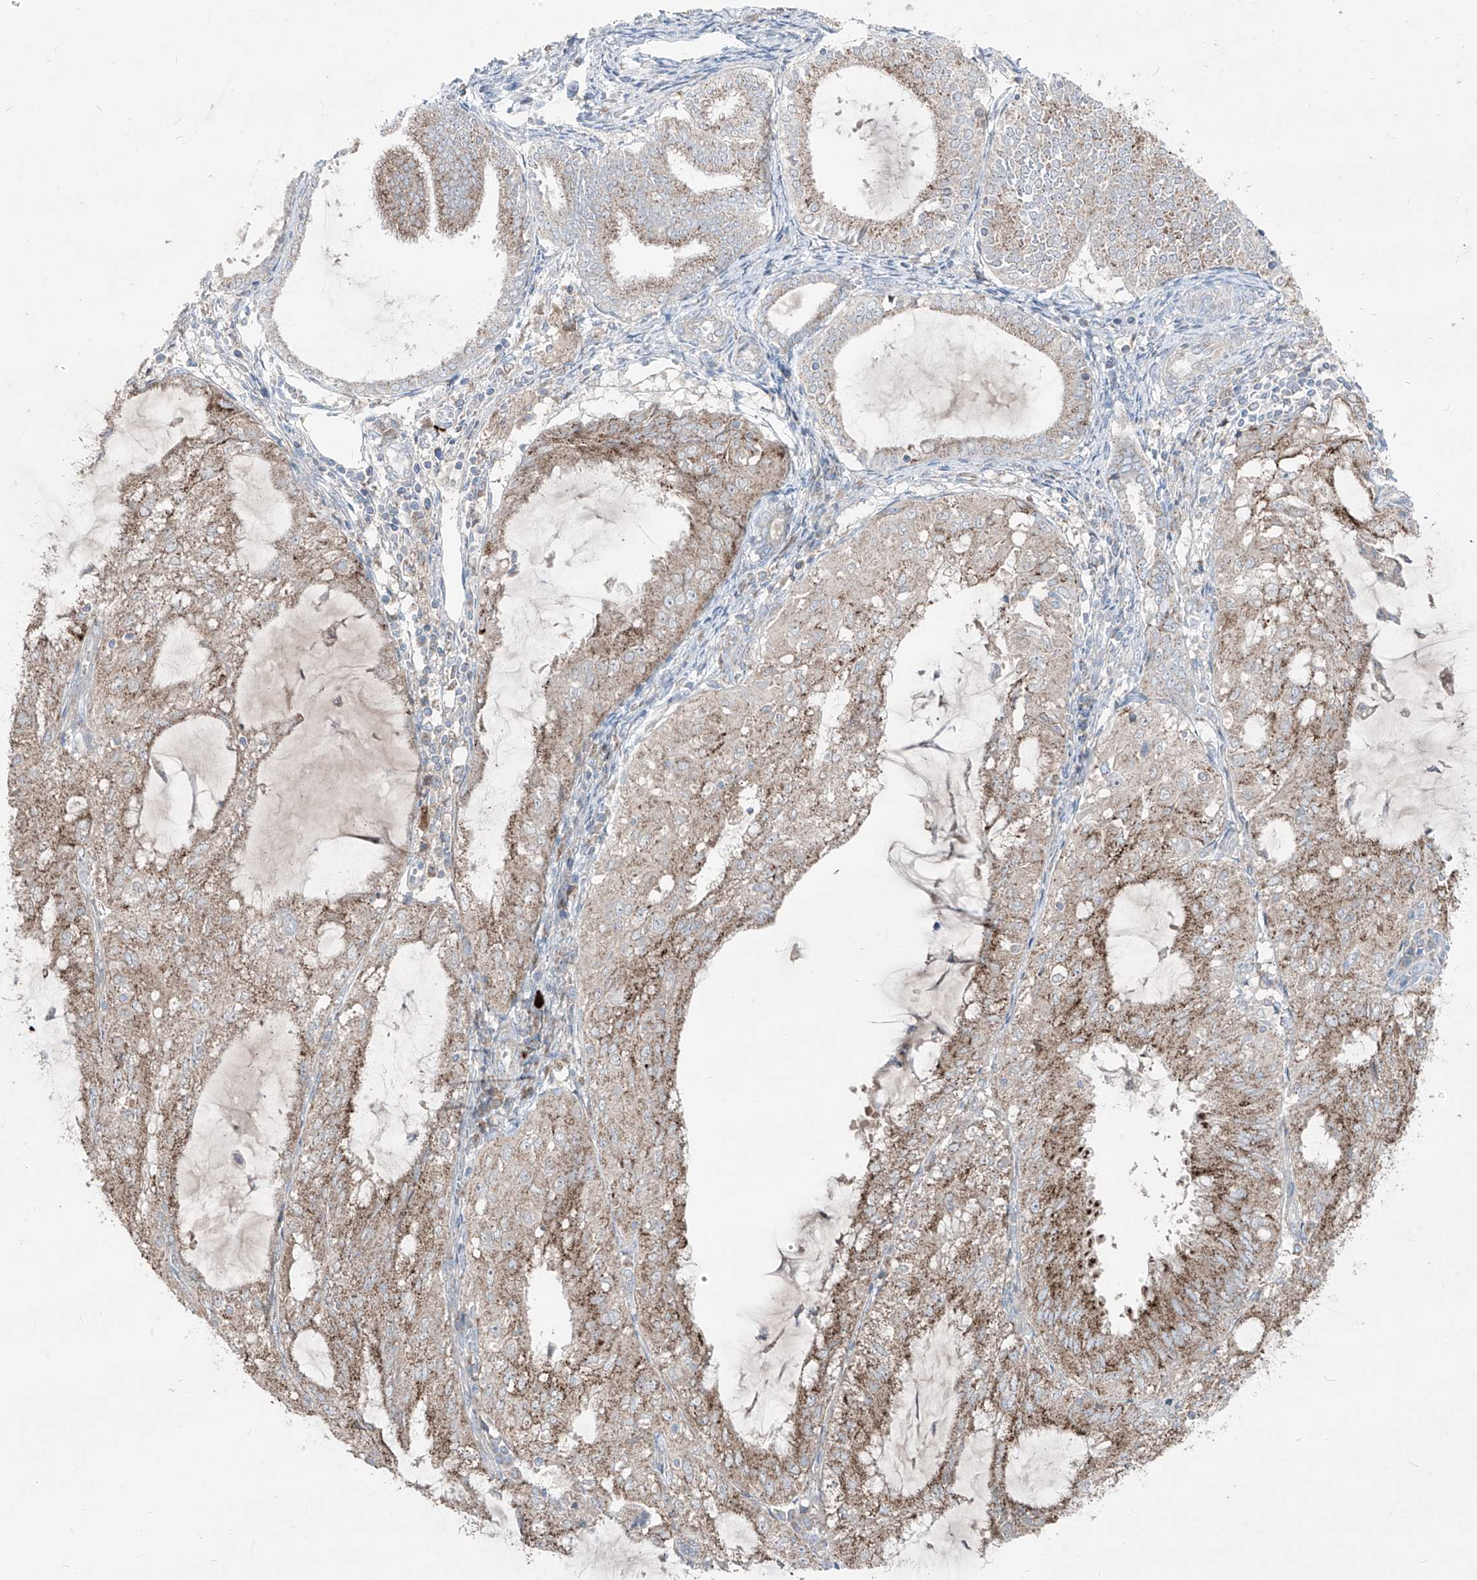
{"staining": {"intensity": "moderate", "quantity": "25%-75%", "location": "cytoplasmic/membranous"}, "tissue": "endometrial cancer", "cell_type": "Tumor cells", "image_type": "cancer", "snomed": [{"axis": "morphology", "description": "Adenocarcinoma, NOS"}, {"axis": "topography", "description": "Endometrium"}], "caption": "Immunohistochemical staining of endometrial cancer (adenocarcinoma) reveals moderate cytoplasmic/membranous protein expression in about 25%-75% of tumor cells.", "gene": "ABCD3", "patient": {"sex": "female", "age": 81}}